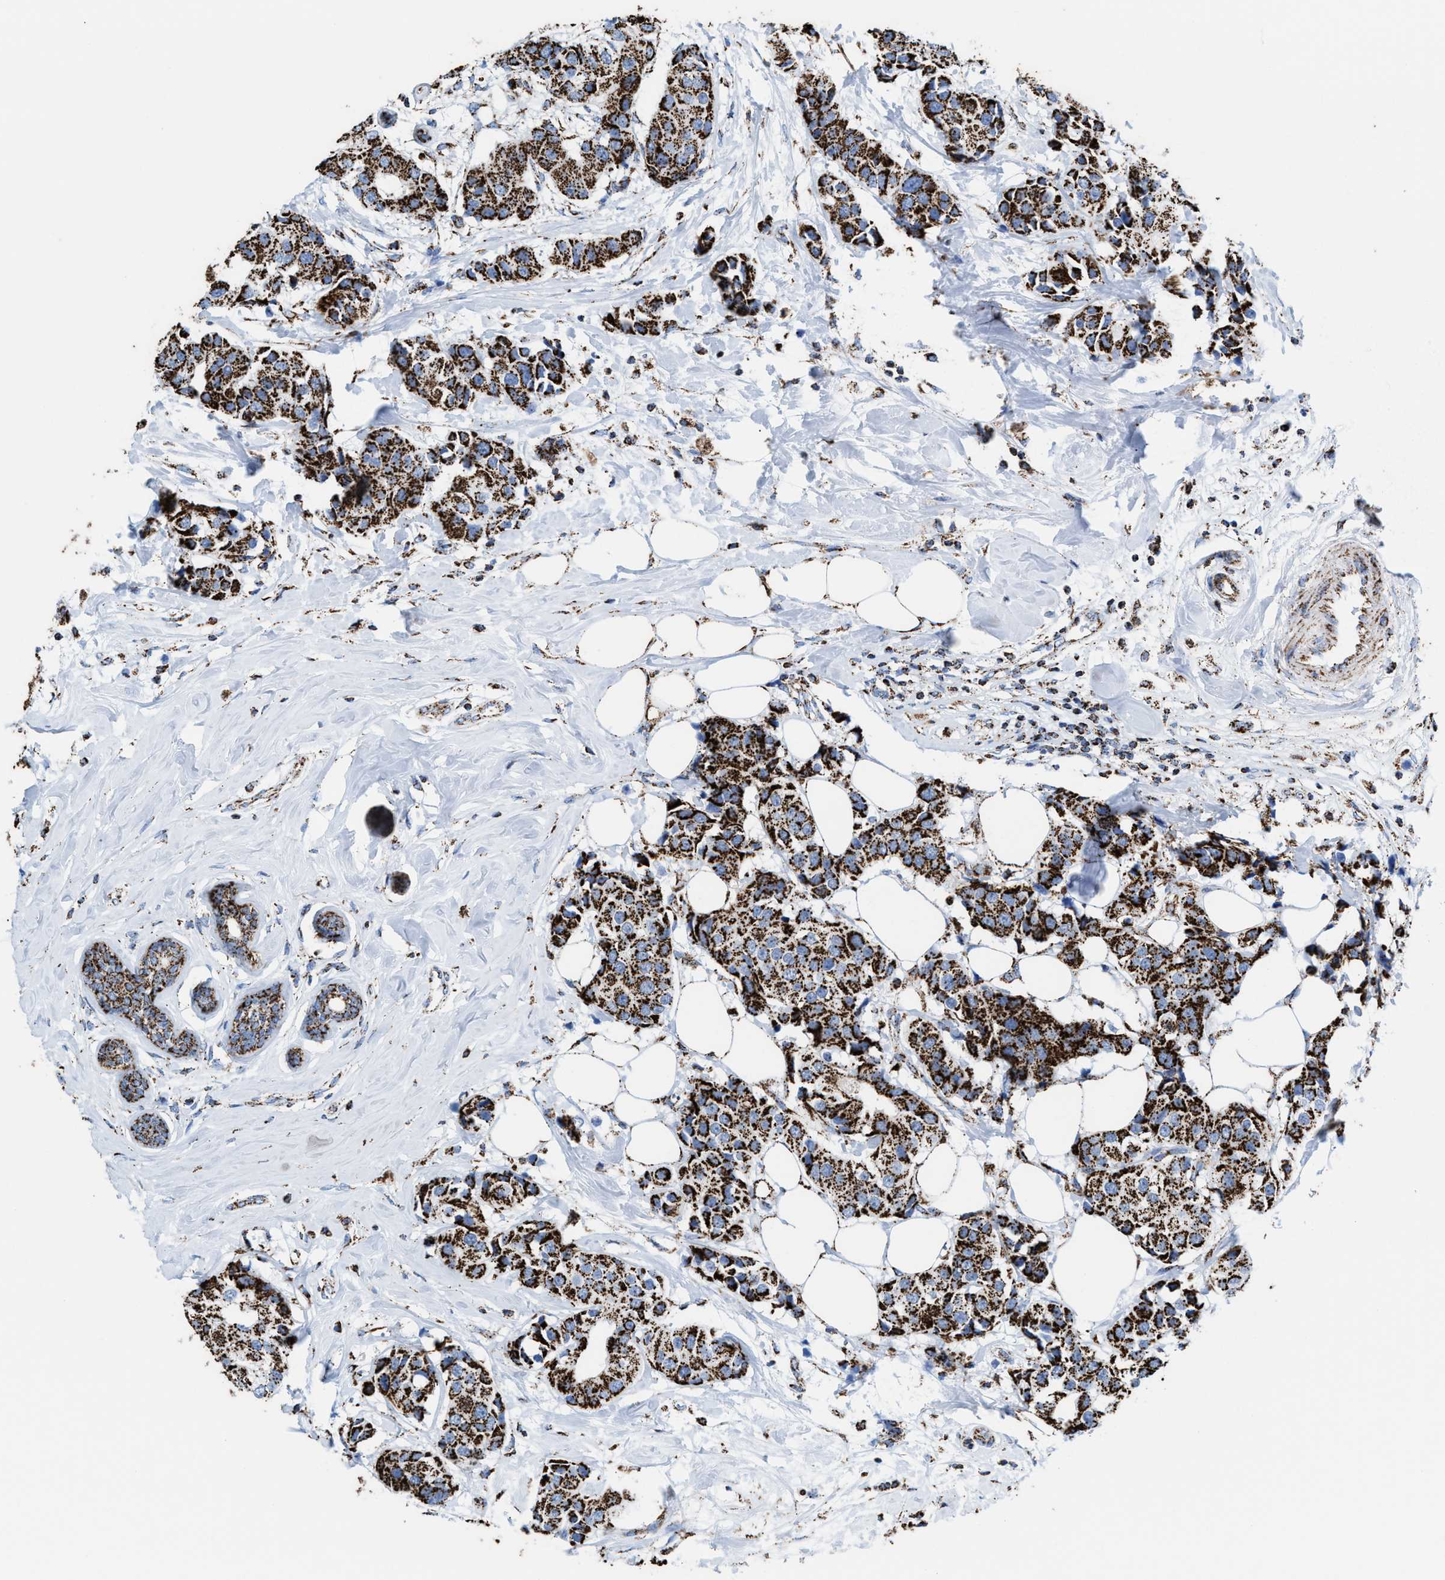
{"staining": {"intensity": "strong", "quantity": ">75%", "location": "cytoplasmic/membranous"}, "tissue": "breast cancer", "cell_type": "Tumor cells", "image_type": "cancer", "snomed": [{"axis": "morphology", "description": "Normal tissue, NOS"}, {"axis": "morphology", "description": "Duct carcinoma"}, {"axis": "topography", "description": "Breast"}], "caption": "An immunohistochemistry image of tumor tissue is shown. Protein staining in brown labels strong cytoplasmic/membranous positivity in intraductal carcinoma (breast) within tumor cells. (Brightfield microscopy of DAB IHC at high magnification).", "gene": "ECHS1", "patient": {"sex": "female", "age": 39}}